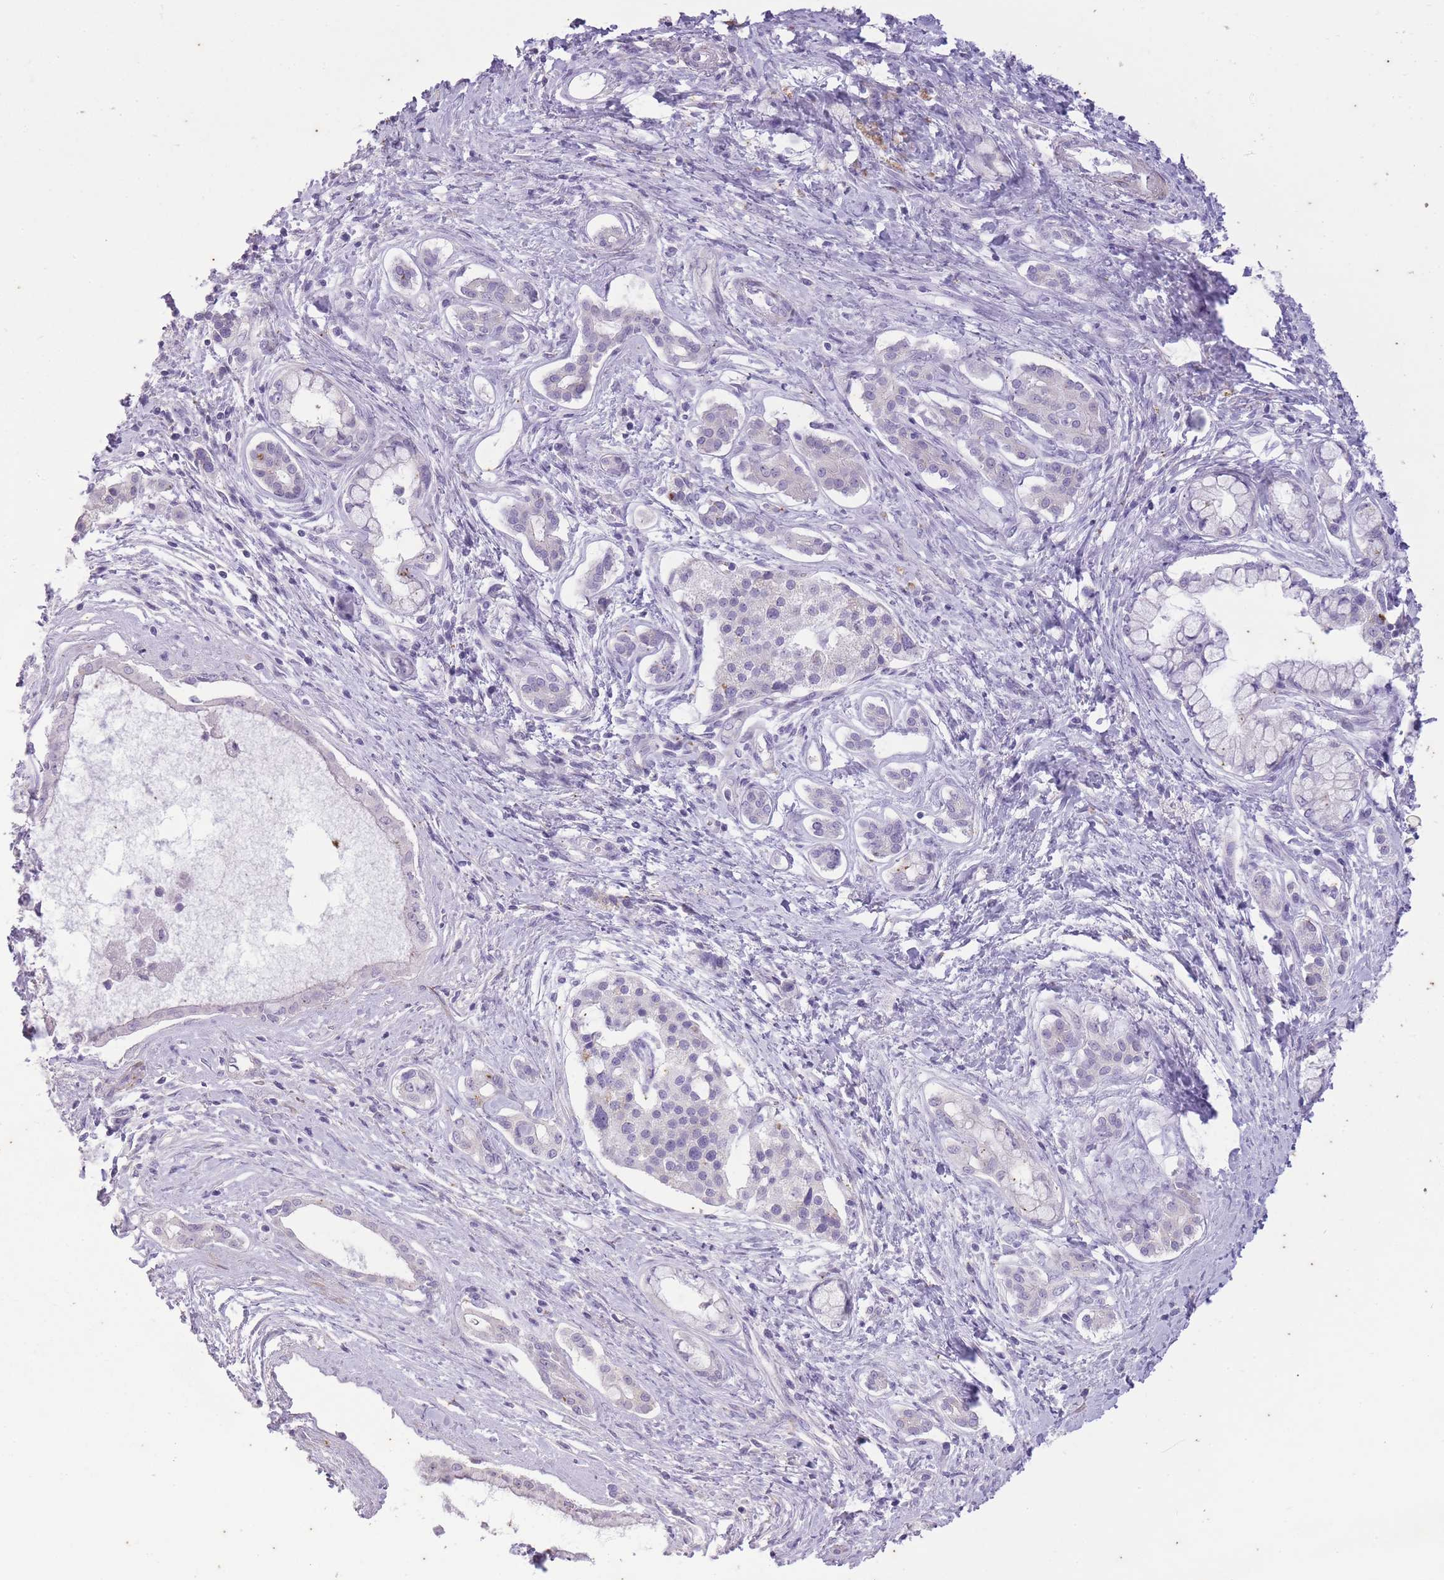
{"staining": {"intensity": "negative", "quantity": "none", "location": "none"}, "tissue": "pancreatic cancer", "cell_type": "Tumor cells", "image_type": "cancer", "snomed": [{"axis": "morphology", "description": "Adenocarcinoma, NOS"}, {"axis": "topography", "description": "Pancreas"}], "caption": "Immunohistochemistry of pancreatic adenocarcinoma shows no expression in tumor cells.", "gene": "CNTNAP3", "patient": {"sex": "male", "age": 70}}